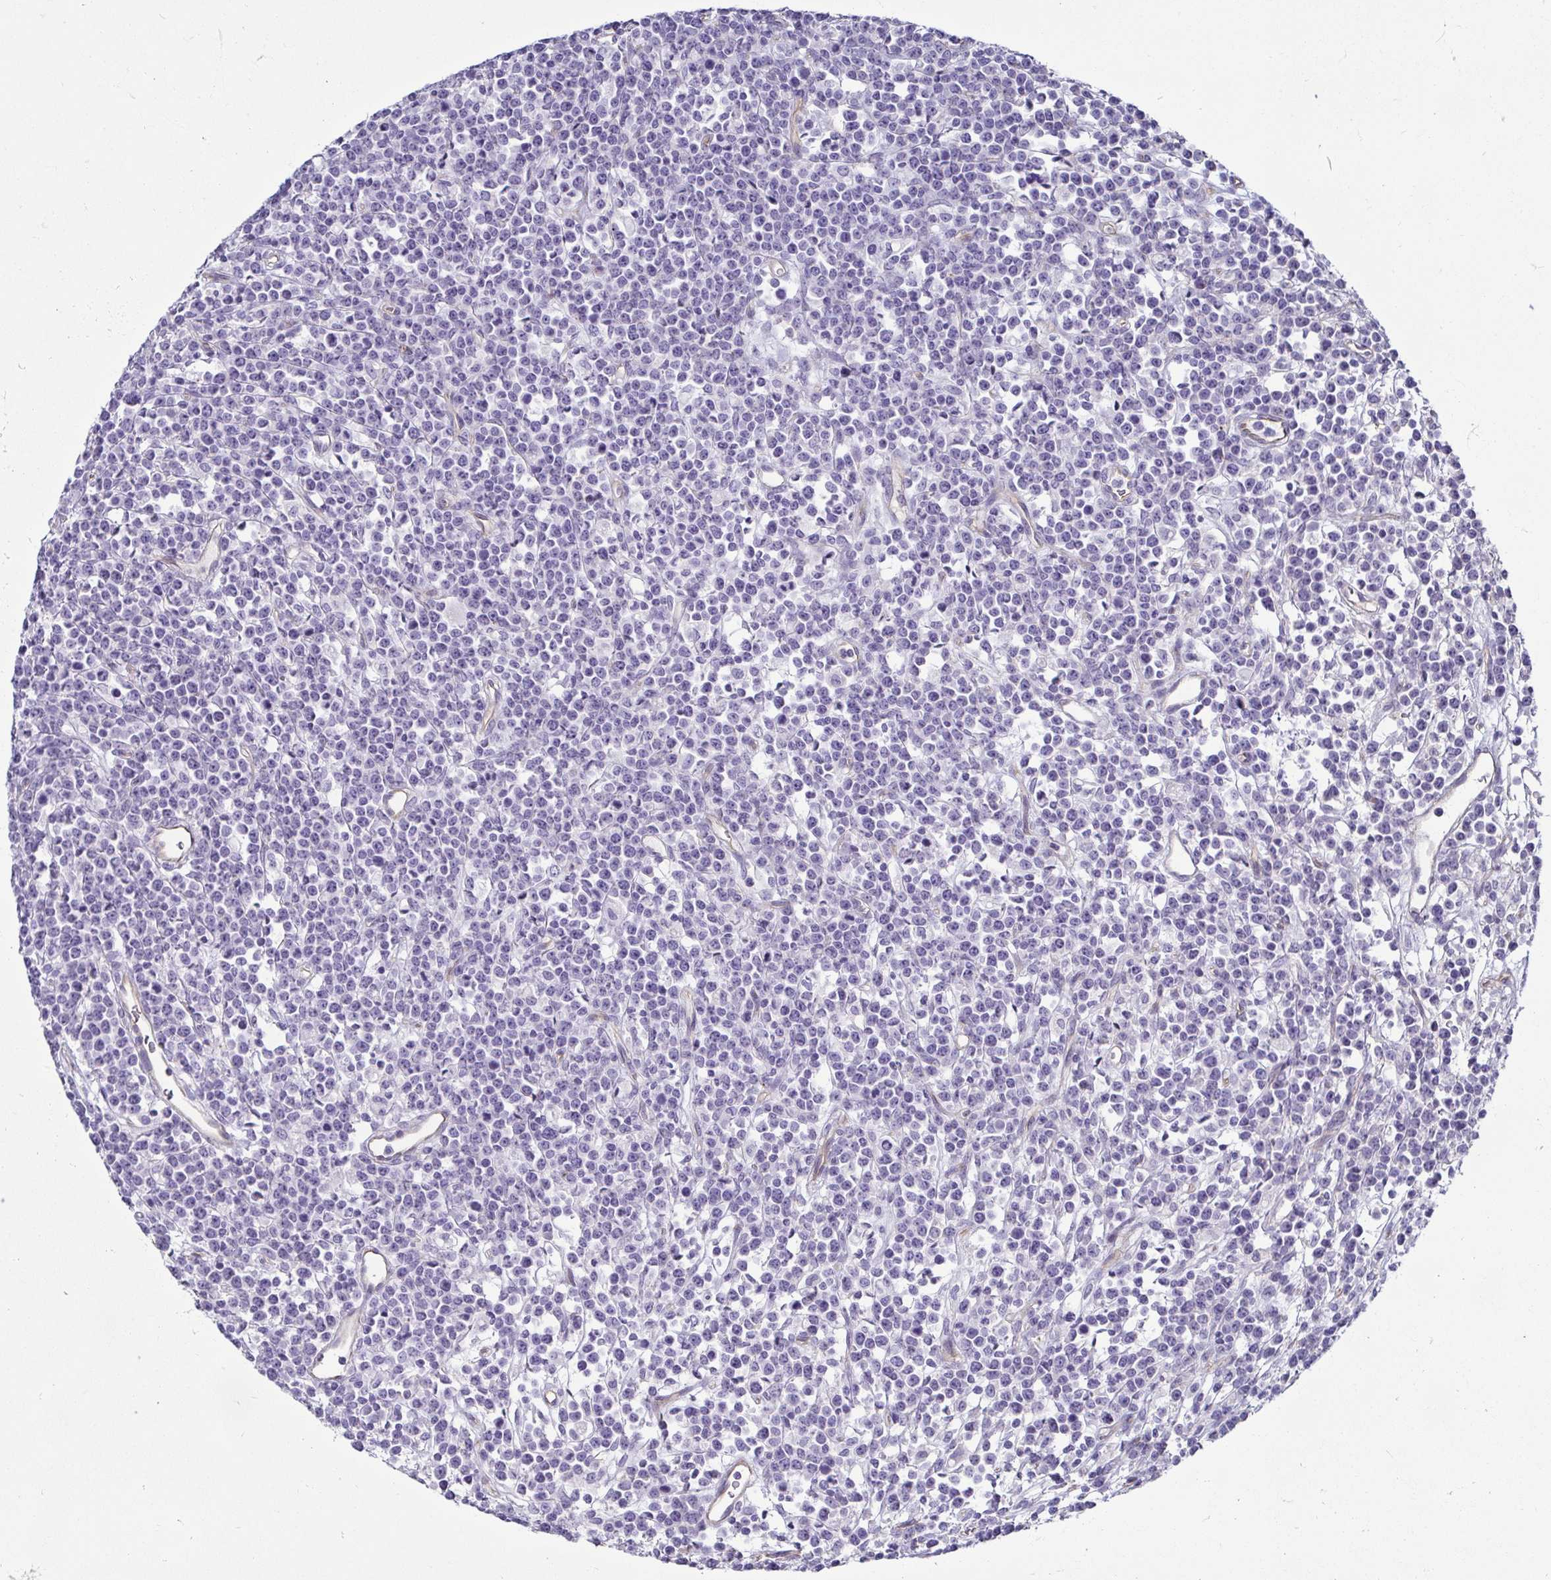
{"staining": {"intensity": "negative", "quantity": "none", "location": "none"}, "tissue": "lymphoma", "cell_type": "Tumor cells", "image_type": "cancer", "snomed": [{"axis": "morphology", "description": "Malignant lymphoma, non-Hodgkin's type, High grade"}, {"axis": "topography", "description": "Ovary"}], "caption": "An image of human lymphoma is negative for staining in tumor cells.", "gene": "CASP14", "patient": {"sex": "female", "age": 56}}